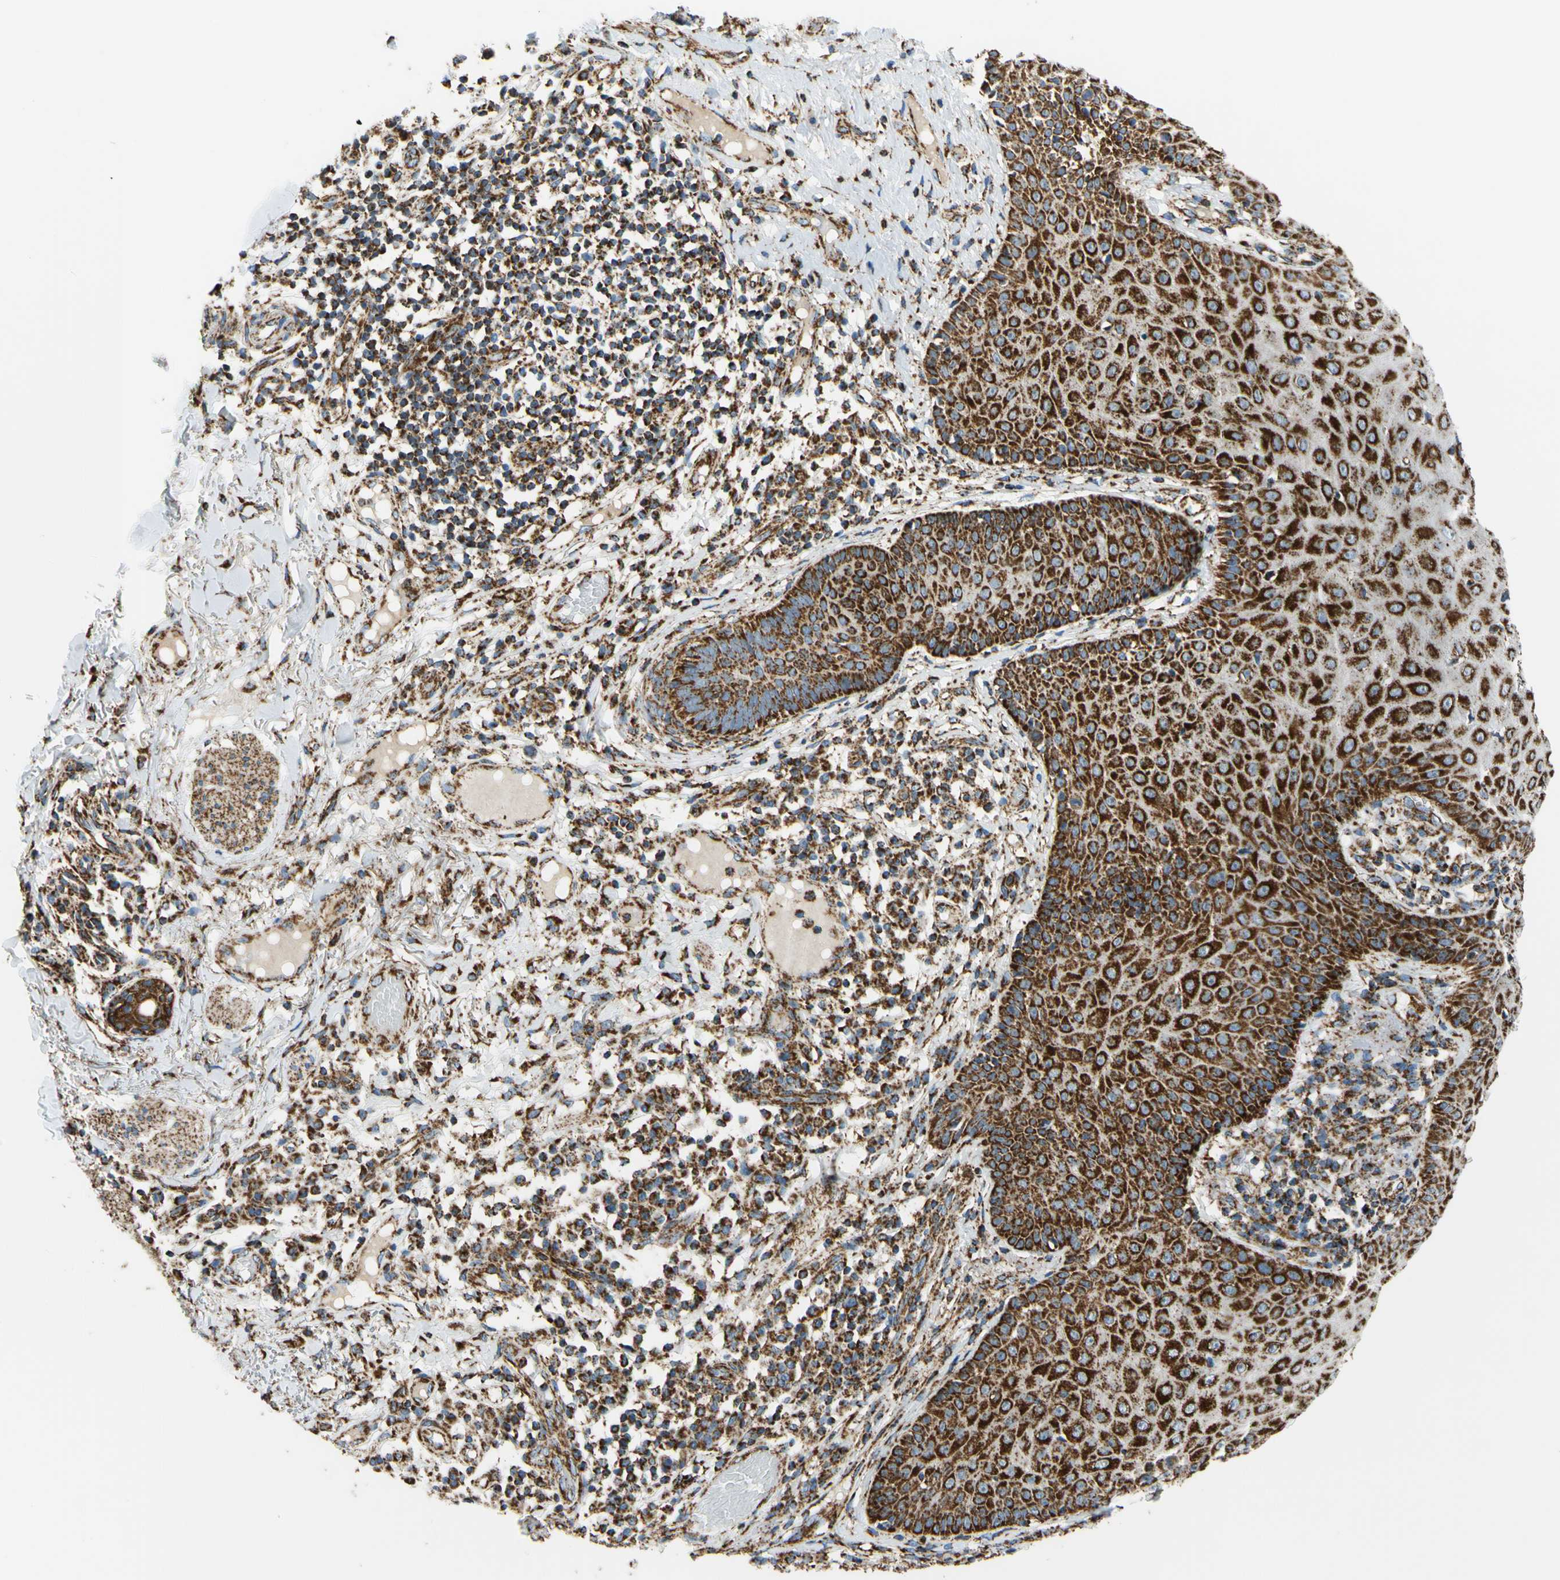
{"staining": {"intensity": "strong", "quantity": ">75%", "location": "cytoplasmic/membranous"}, "tissue": "skin cancer", "cell_type": "Tumor cells", "image_type": "cancer", "snomed": [{"axis": "morphology", "description": "Normal tissue, NOS"}, {"axis": "morphology", "description": "Basal cell carcinoma"}, {"axis": "topography", "description": "Skin"}], "caption": "Protein expression analysis of human skin cancer reveals strong cytoplasmic/membranous positivity in approximately >75% of tumor cells. (Brightfield microscopy of DAB IHC at high magnification).", "gene": "MAVS", "patient": {"sex": "male", "age": 52}}